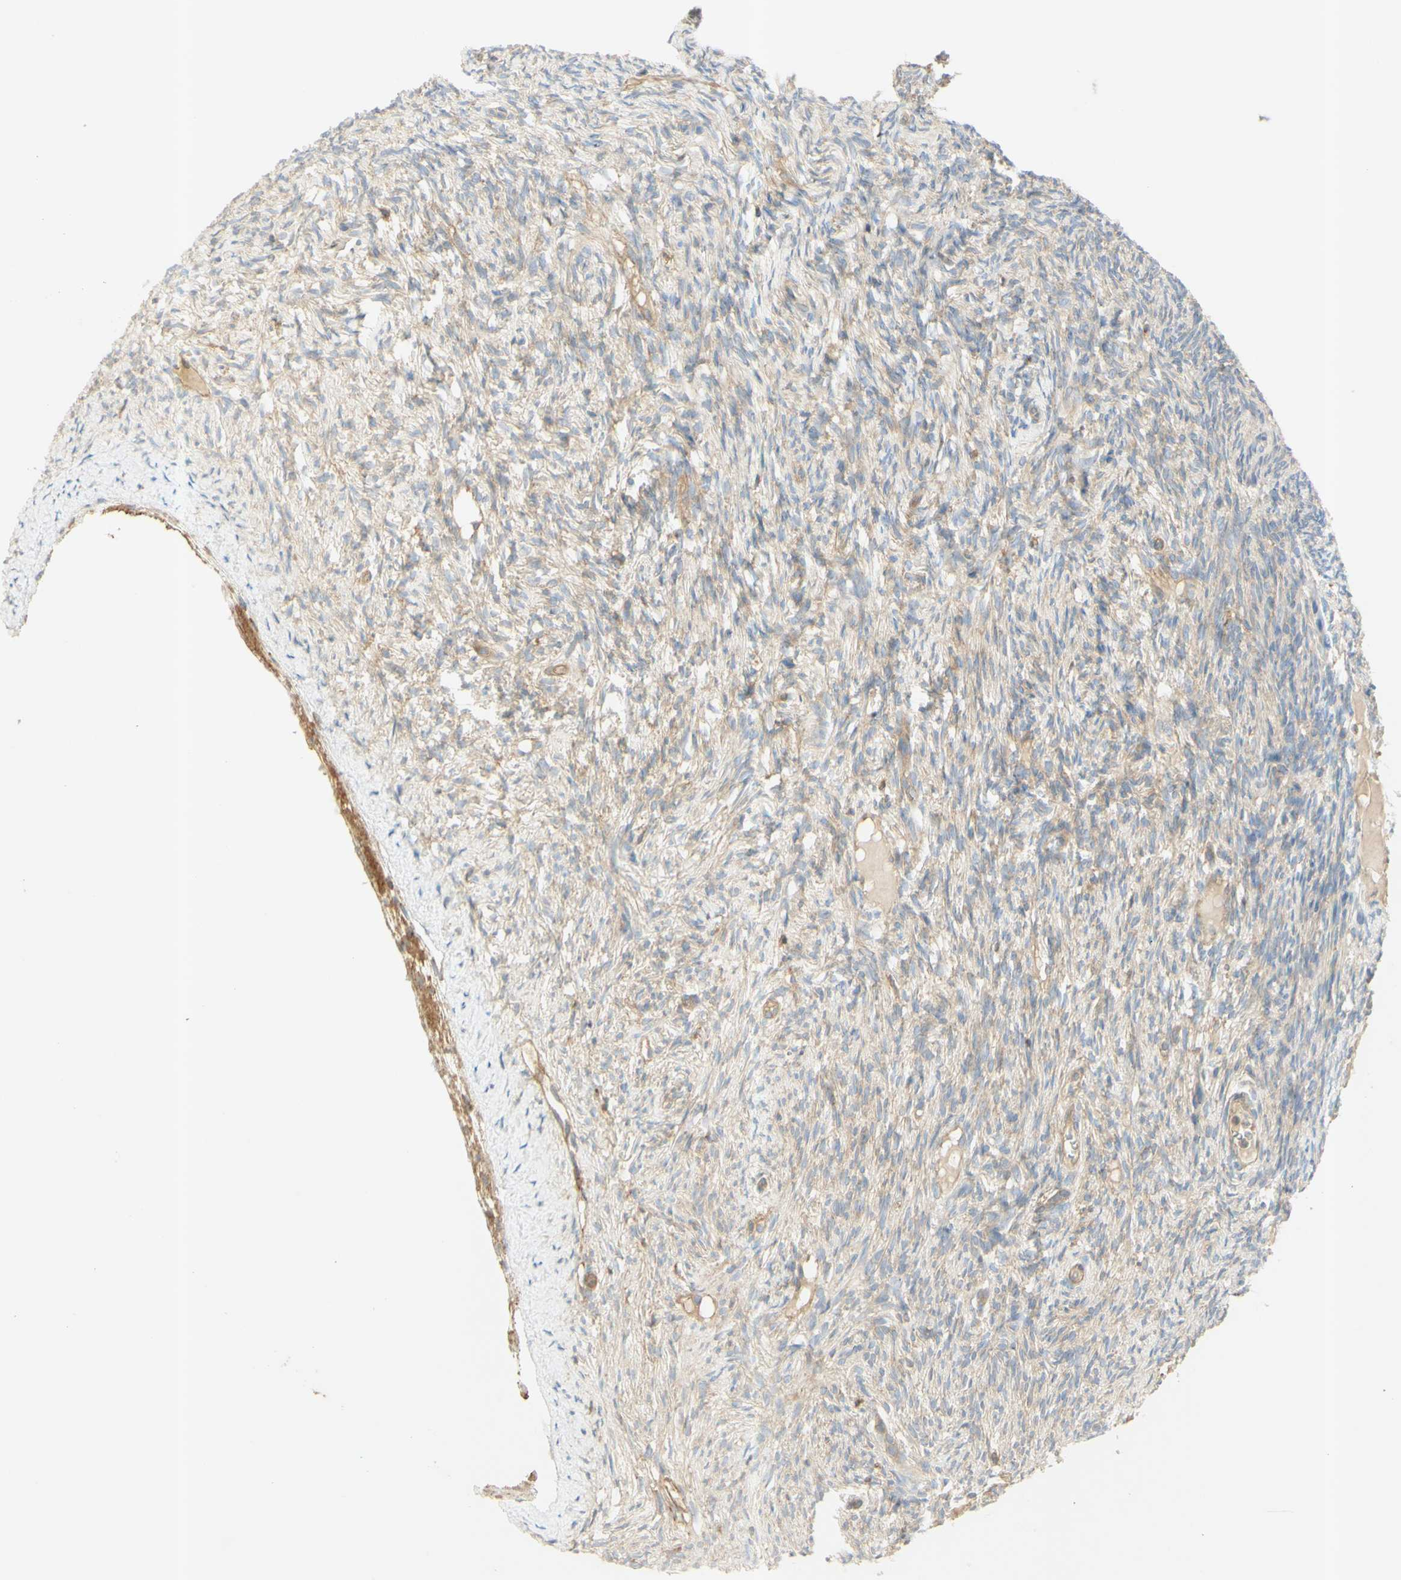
{"staining": {"intensity": "weak", "quantity": "25%-75%", "location": "cytoplasmic/membranous"}, "tissue": "ovary", "cell_type": "Ovarian stroma cells", "image_type": "normal", "snomed": [{"axis": "morphology", "description": "Normal tissue, NOS"}, {"axis": "topography", "description": "Ovary"}], "caption": "A high-resolution image shows IHC staining of normal ovary, which exhibits weak cytoplasmic/membranous positivity in about 25%-75% of ovarian stroma cells. (IHC, brightfield microscopy, high magnification).", "gene": "IKBKG", "patient": {"sex": "female", "age": 33}}